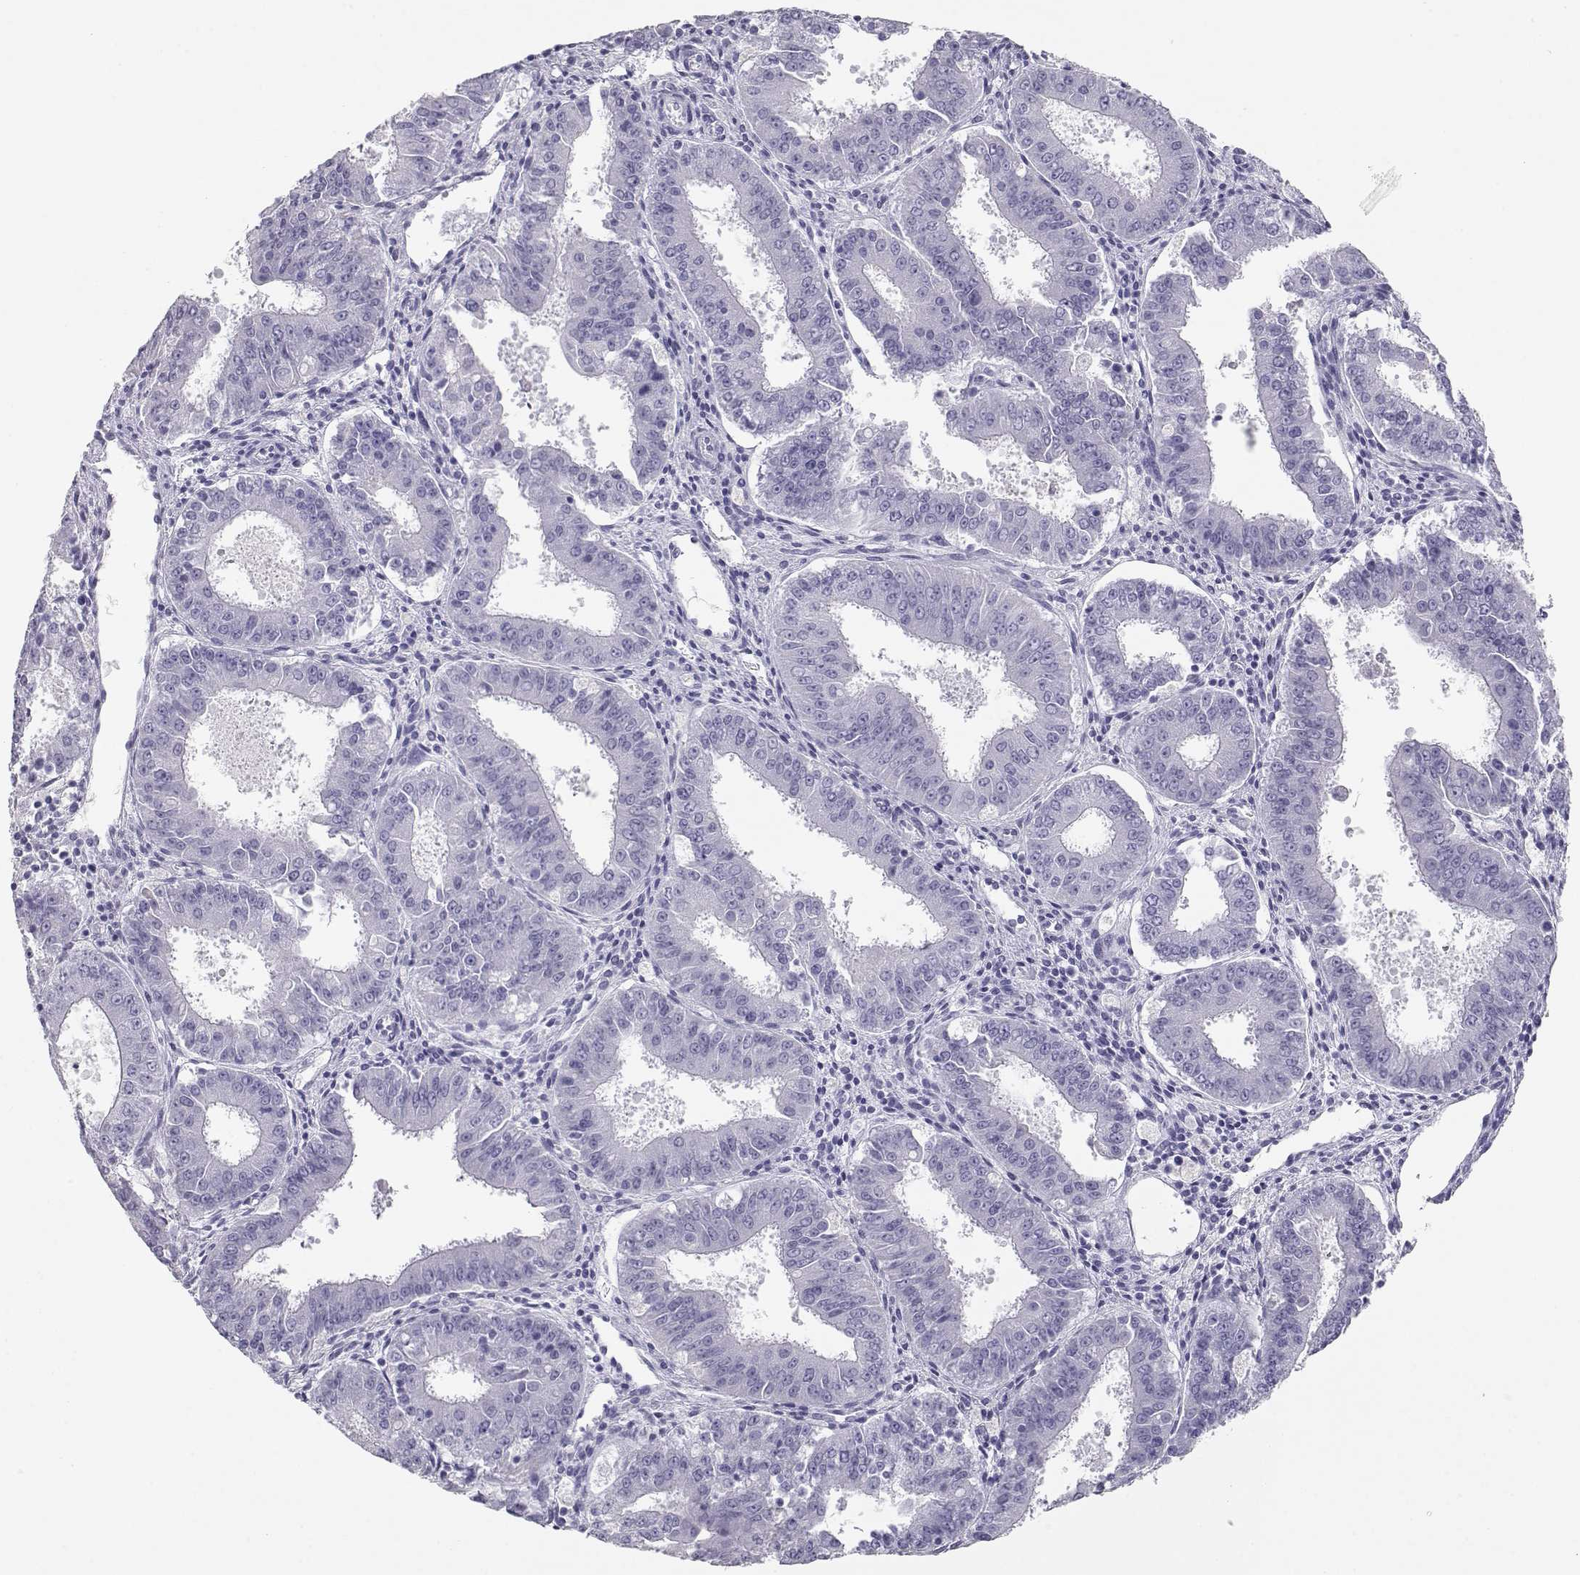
{"staining": {"intensity": "negative", "quantity": "none", "location": "none"}, "tissue": "ovarian cancer", "cell_type": "Tumor cells", "image_type": "cancer", "snomed": [{"axis": "morphology", "description": "Carcinoma, endometroid"}, {"axis": "topography", "description": "Ovary"}], "caption": "Immunohistochemical staining of ovarian cancer reveals no significant staining in tumor cells.", "gene": "TKTL1", "patient": {"sex": "female", "age": 42}}